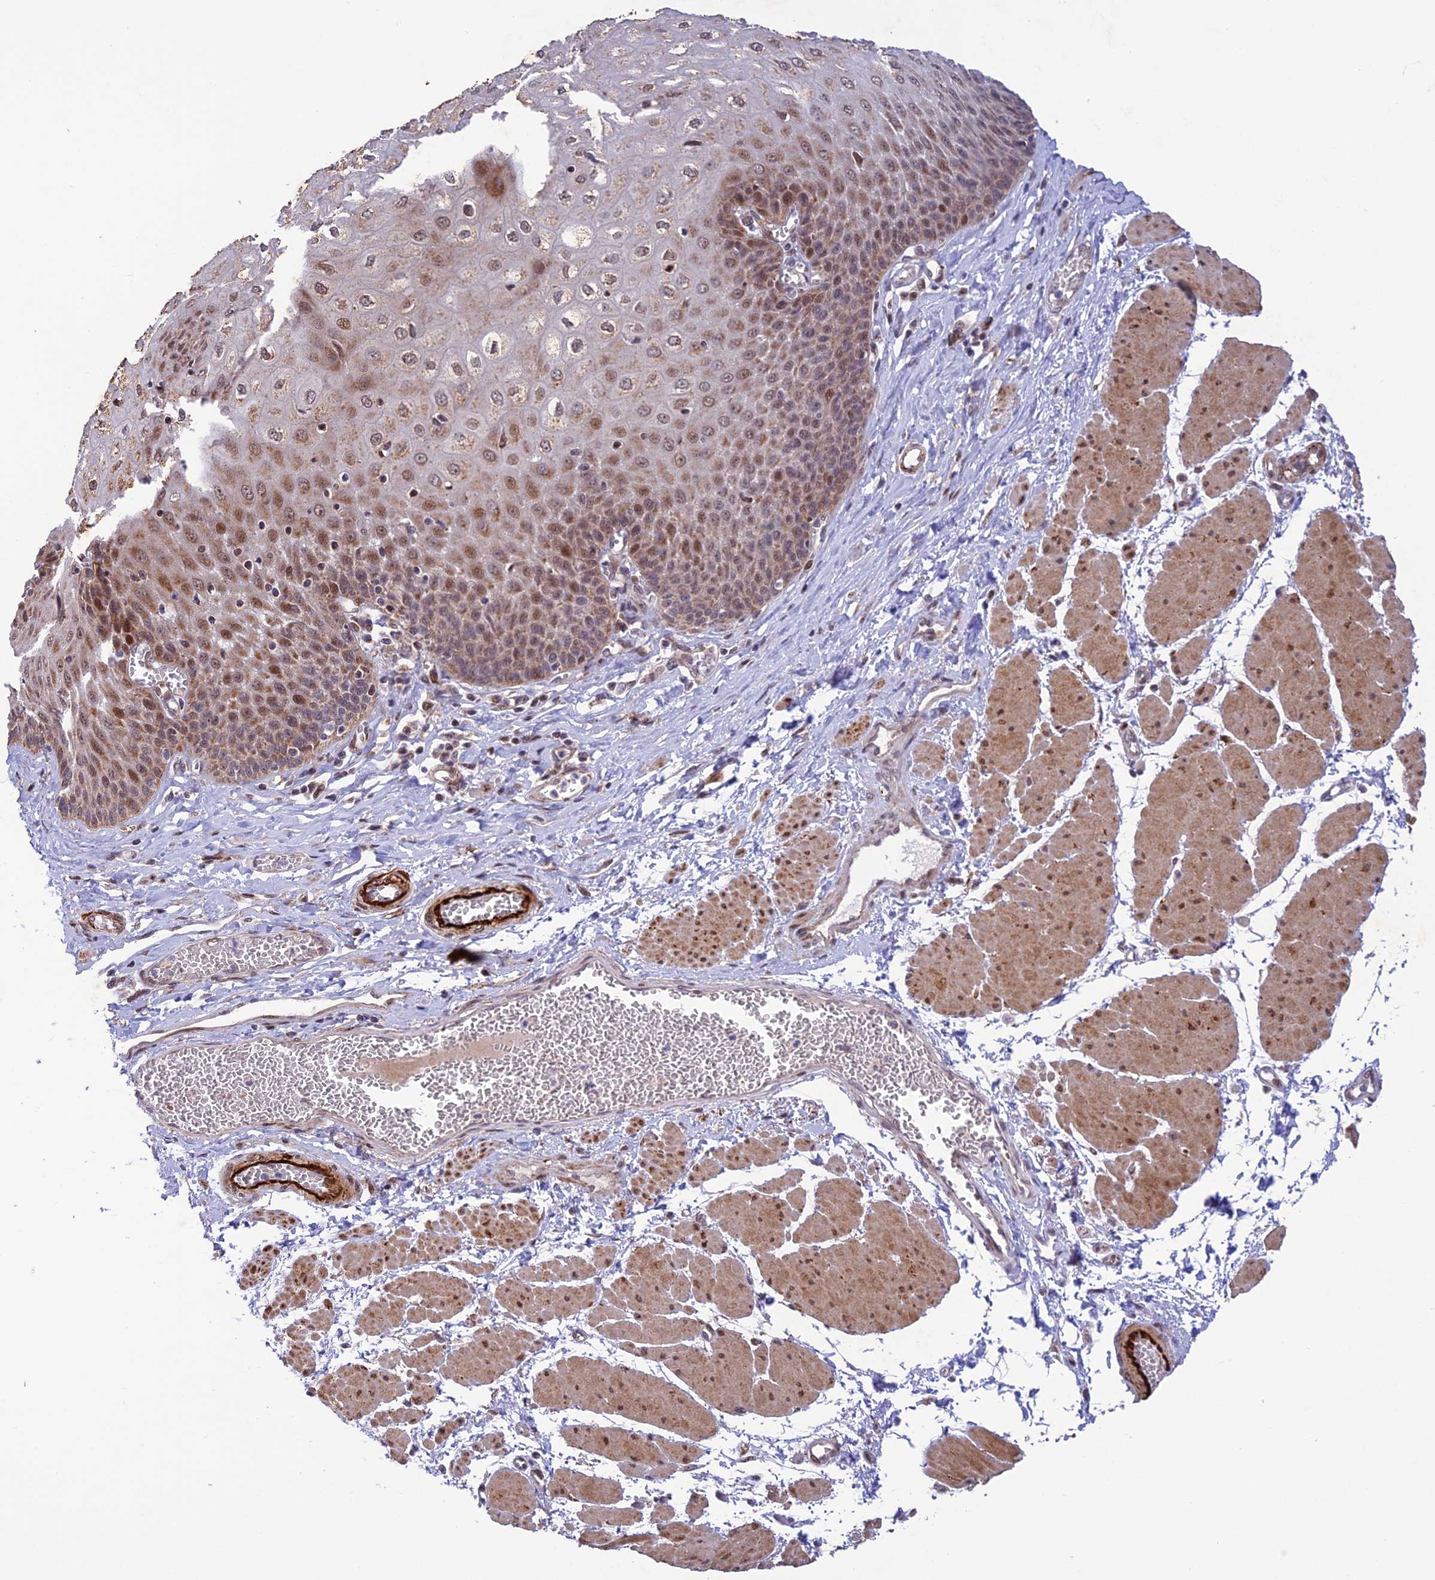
{"staining": {"intensity": "moderate", "quantity": "25%-75%", "location": "nuclear"}, "tissue": "esophagus", "cell_type": "Squamous epithelial cells", "image_type": "normal", "snomed": [{"axis": "morphology", "description": "Normal tissue, NOS"}, {"axis": "topography", "description": "Esophagus"}], "caption": "About 25%-75% of squamous epithelial cells in normal esophagus display moderate nuclear protein expression as visualized by brown immunohistochemical staining.", "gene": "WDR55", "patient": {"sex": "male", "age": 60}}